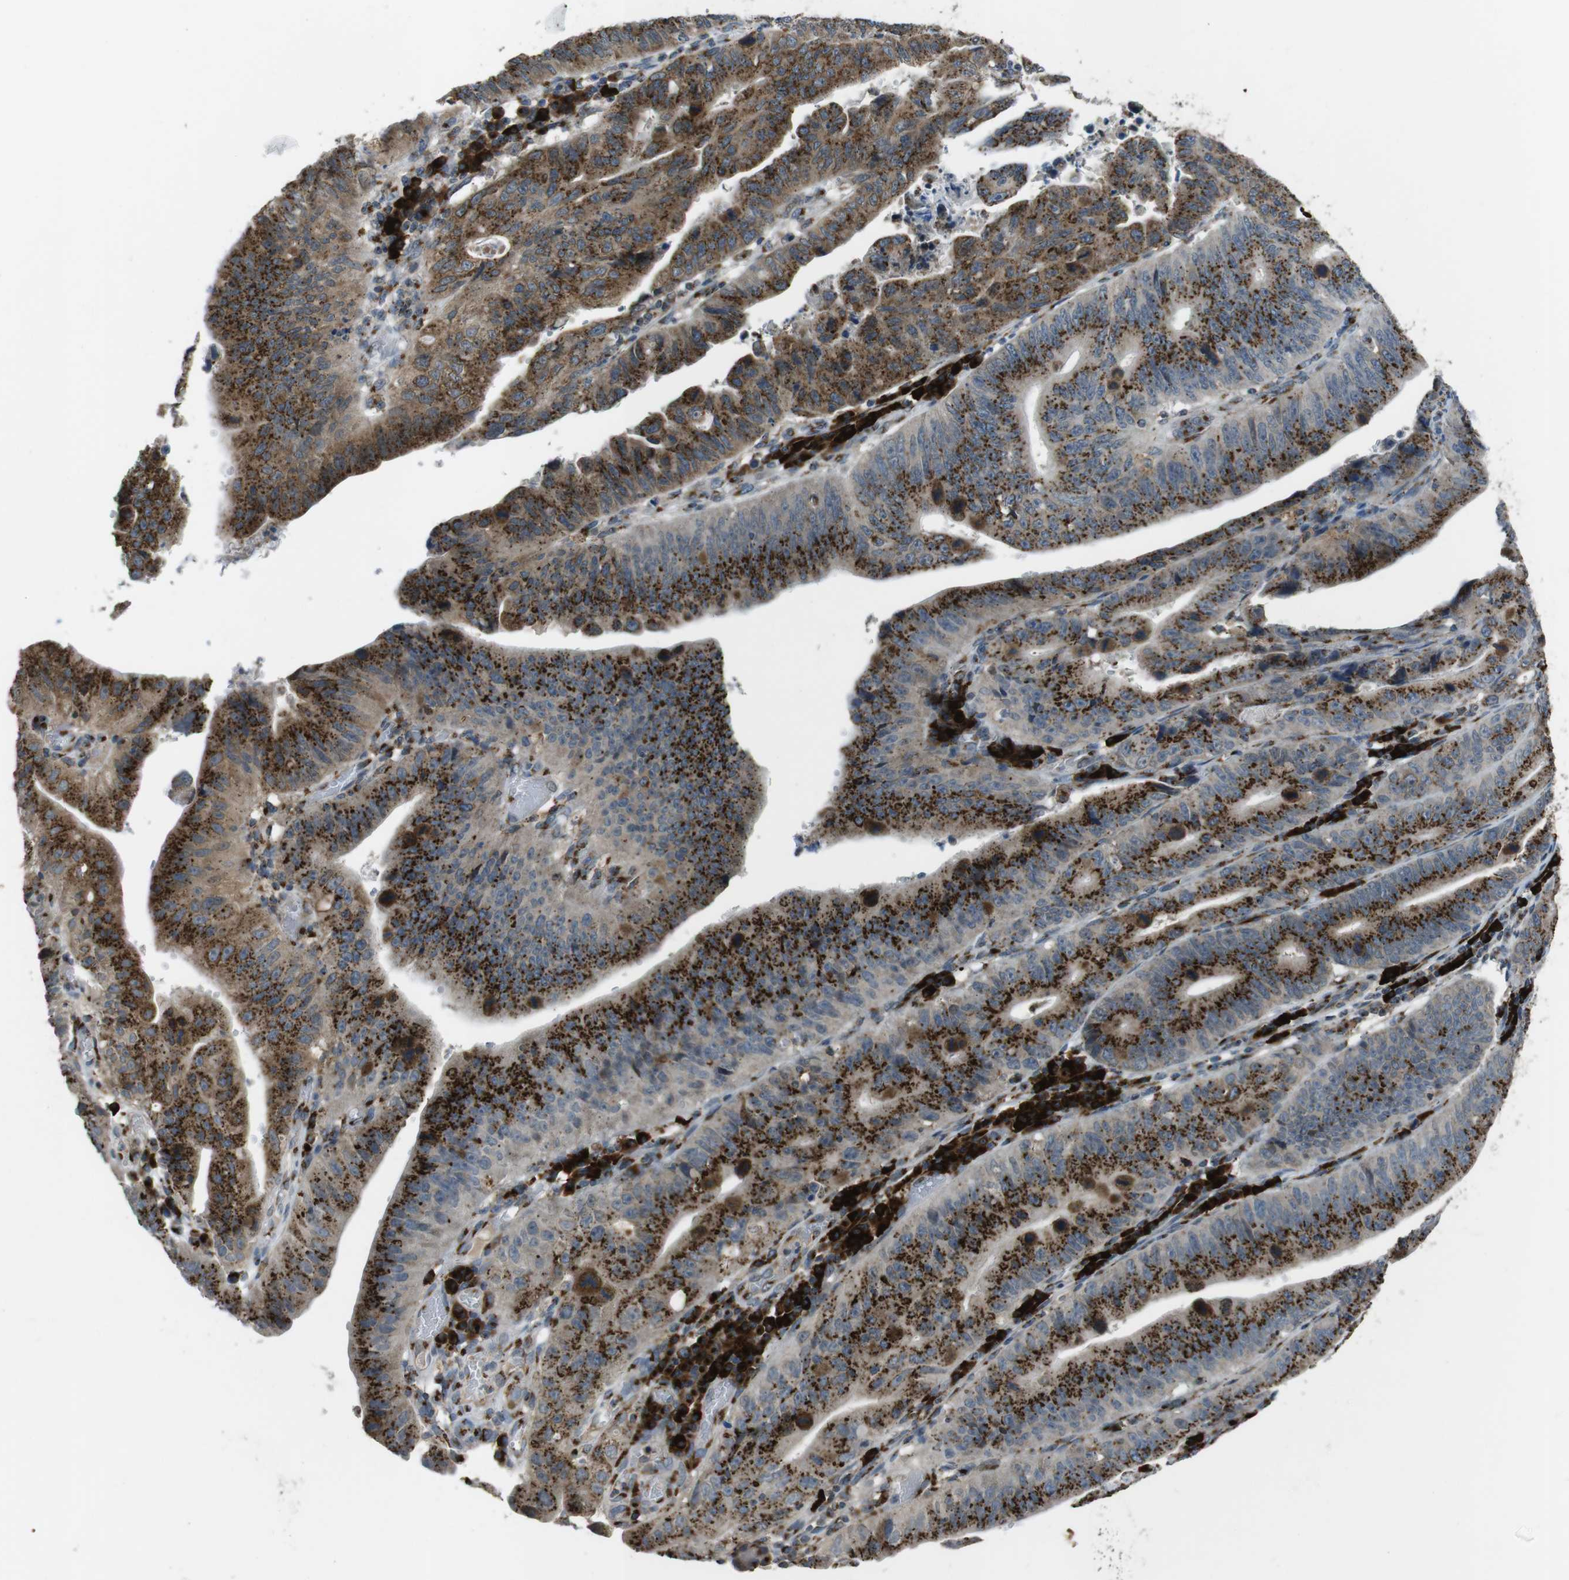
{"staining": {"intensity": "strong", "quantity": ">75%", "location": "cytoplasmic/membranous"}, "tissue": "stomach cancer", "cell_type": "Tumor cells", "image_type": "cancer", "snomed": [{"axis": "morphology", "description": "Adenocarcinoma, NOS"}, {"axis": "topography", "description": "Stomach"}], "caption": "Protein staining demonstrates strong cytoplasmic/membranous positivity in about >75% of tumor cells in adenocarcinoma (stomach). (DAB (3,3'-diaminobenzidine) = brown stain, brightfield microscopy at high magnification).", "gene": "ZFPL1", "patient": {"sex": "male", "age": 59}}